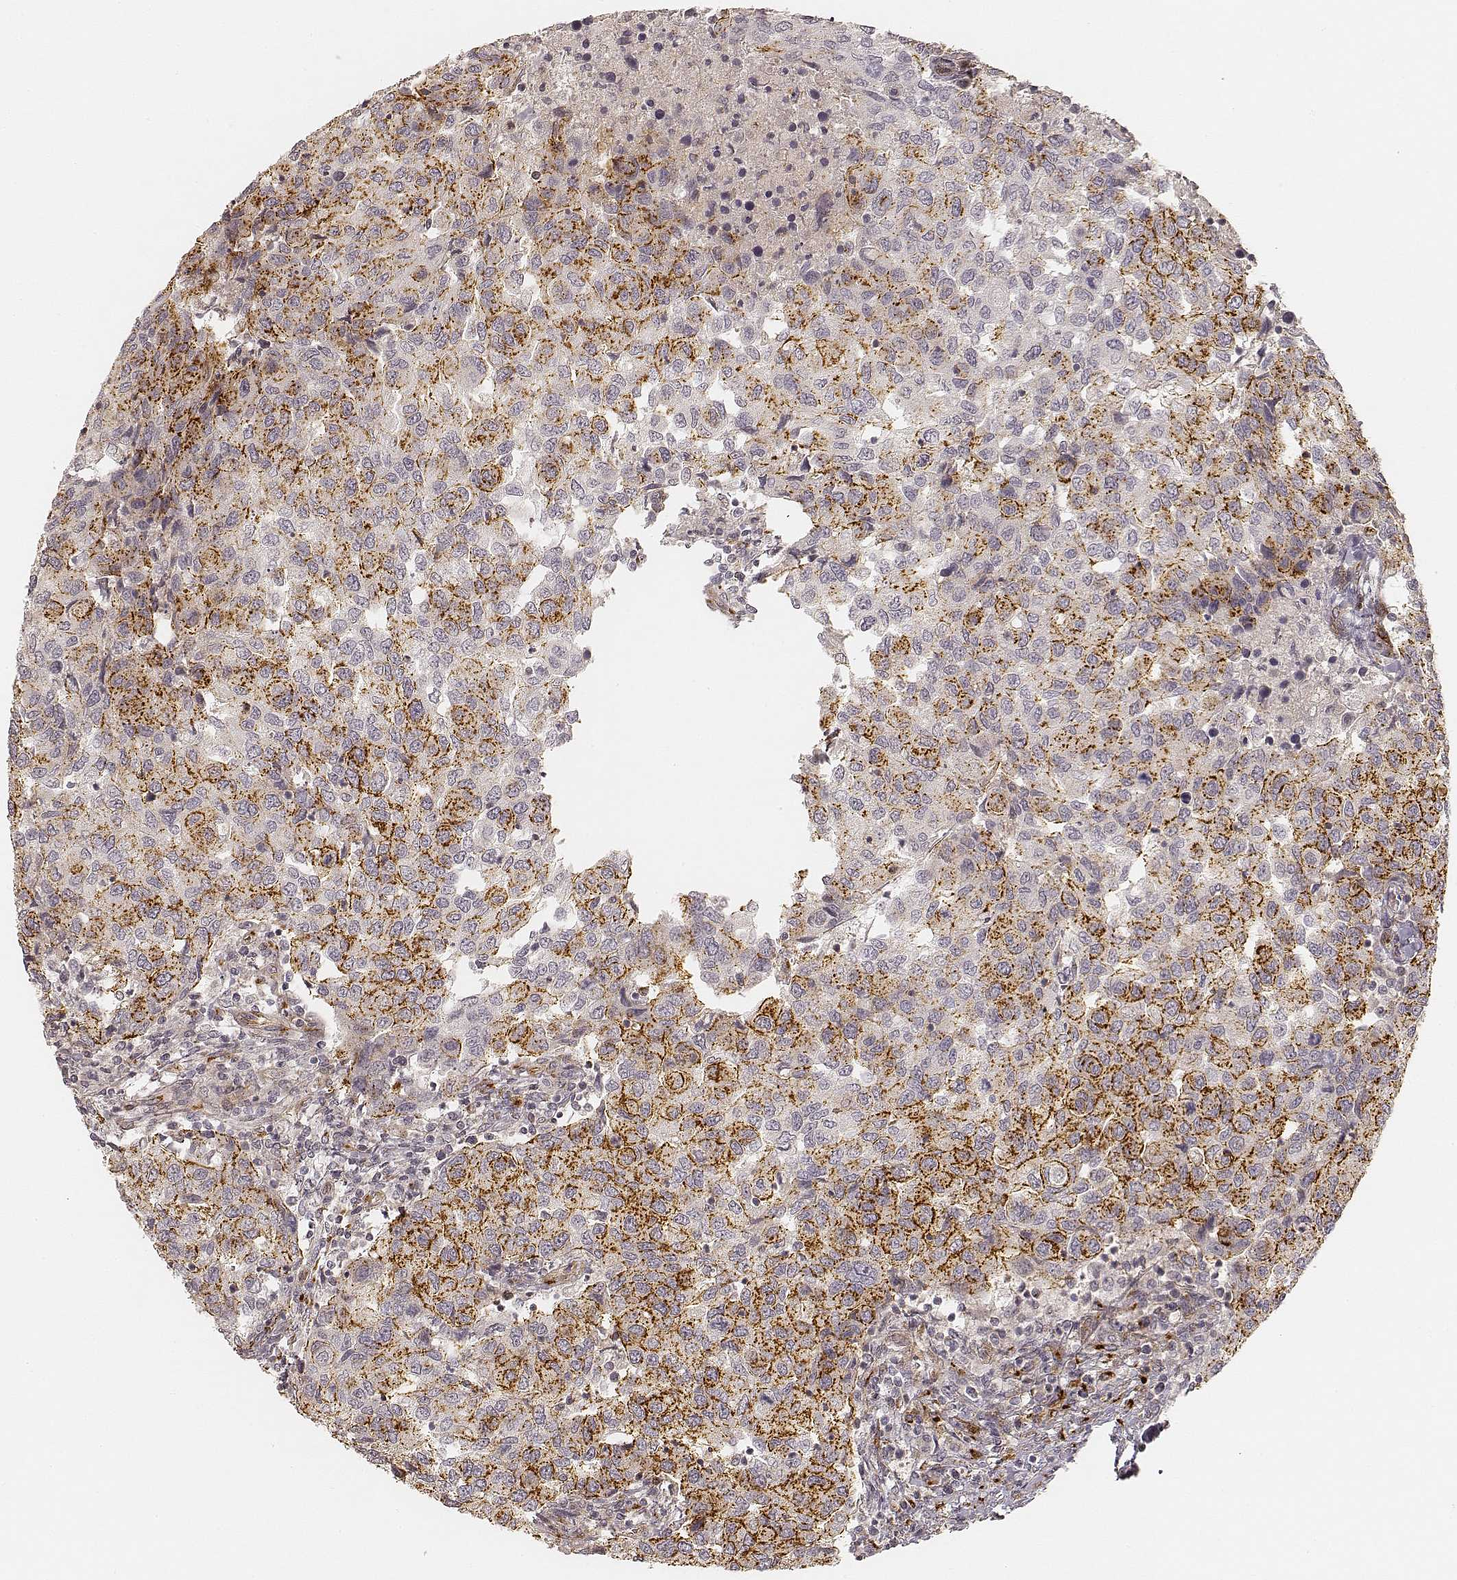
{"staining": {"intensity": "moderate", "quantity": "25%-75%", "location": "cytoplasmic/membranous"}, "tissue": "urothelial cancer", "cell_type": "Tumor cells", "image_type": "cancer", "snomed": [{"axis": "morphology", "description": "Urothelial carcinoma, High grade"}, {"axis": "topography", "description": "Urinary bladder"}], "caption": "The immunohistochemical stain shows moderate cytoplasmic/membranous staining in tumor cells of high-grade urothelial carcinoma tissue.", "gene": "GORASP2", "patient": {"sex": "female", "age": 78}}